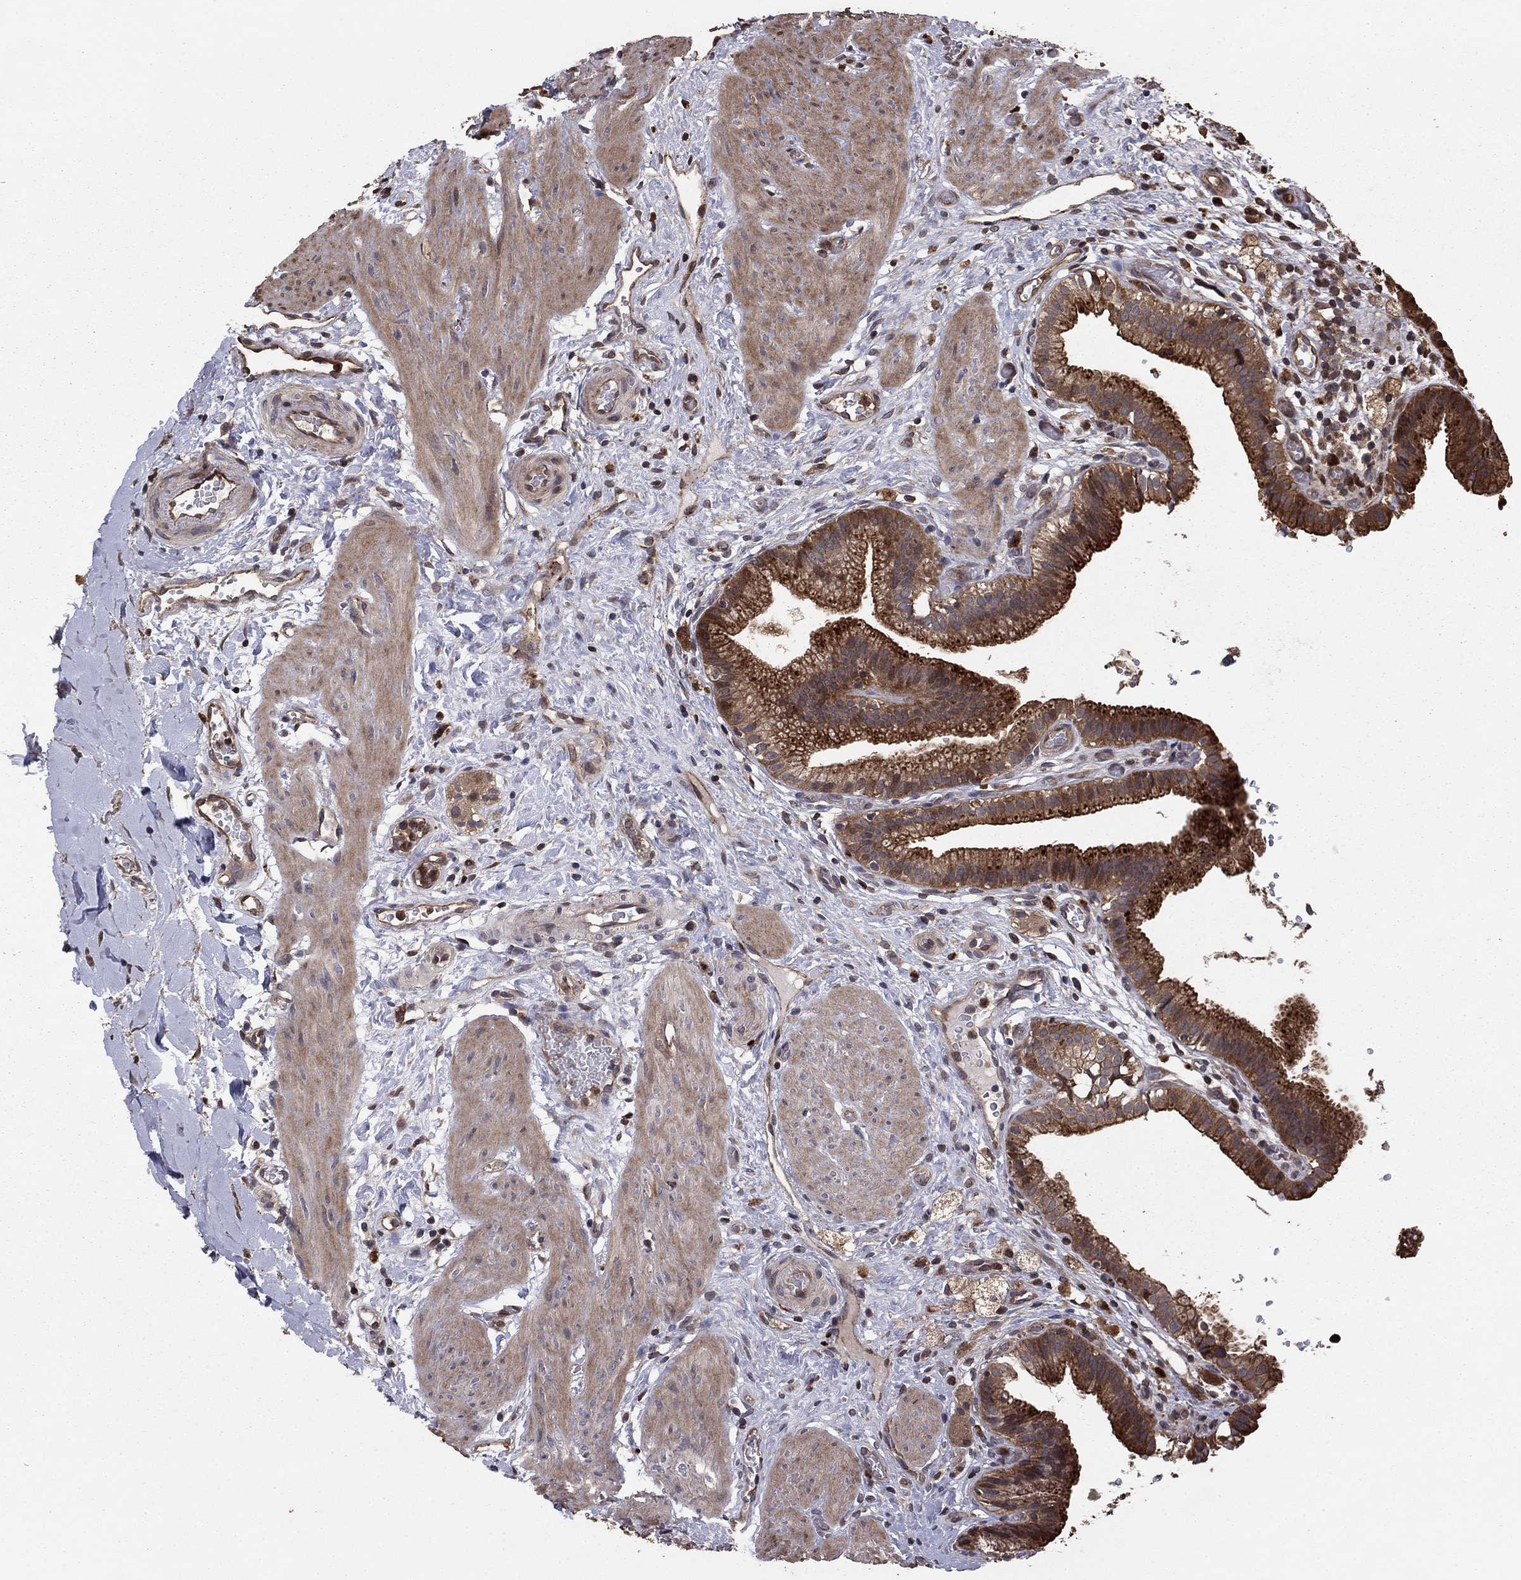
{"staining": {"intensity": "strong", "quantity": "25%-75%", "location": "cytoplasmic/membranous"}, "tissue": "gallbladder", "cell_type": "Glandular cells", "image_type": "normal", "snomed": [{"axis": "morphology", "description": "Normal tissue, NOS"}, {"axis": "topography", "description": "Gallbladder"}], "caption": "About 25%-75% of glandular cells in unremarkable human gallbladder demonstrate strong cytoplasmic/membranous protein expression as visualized by brown immunohistochemical staining.", "gene": "GYG1", "patient": {"sex": "female", "age": 24}}